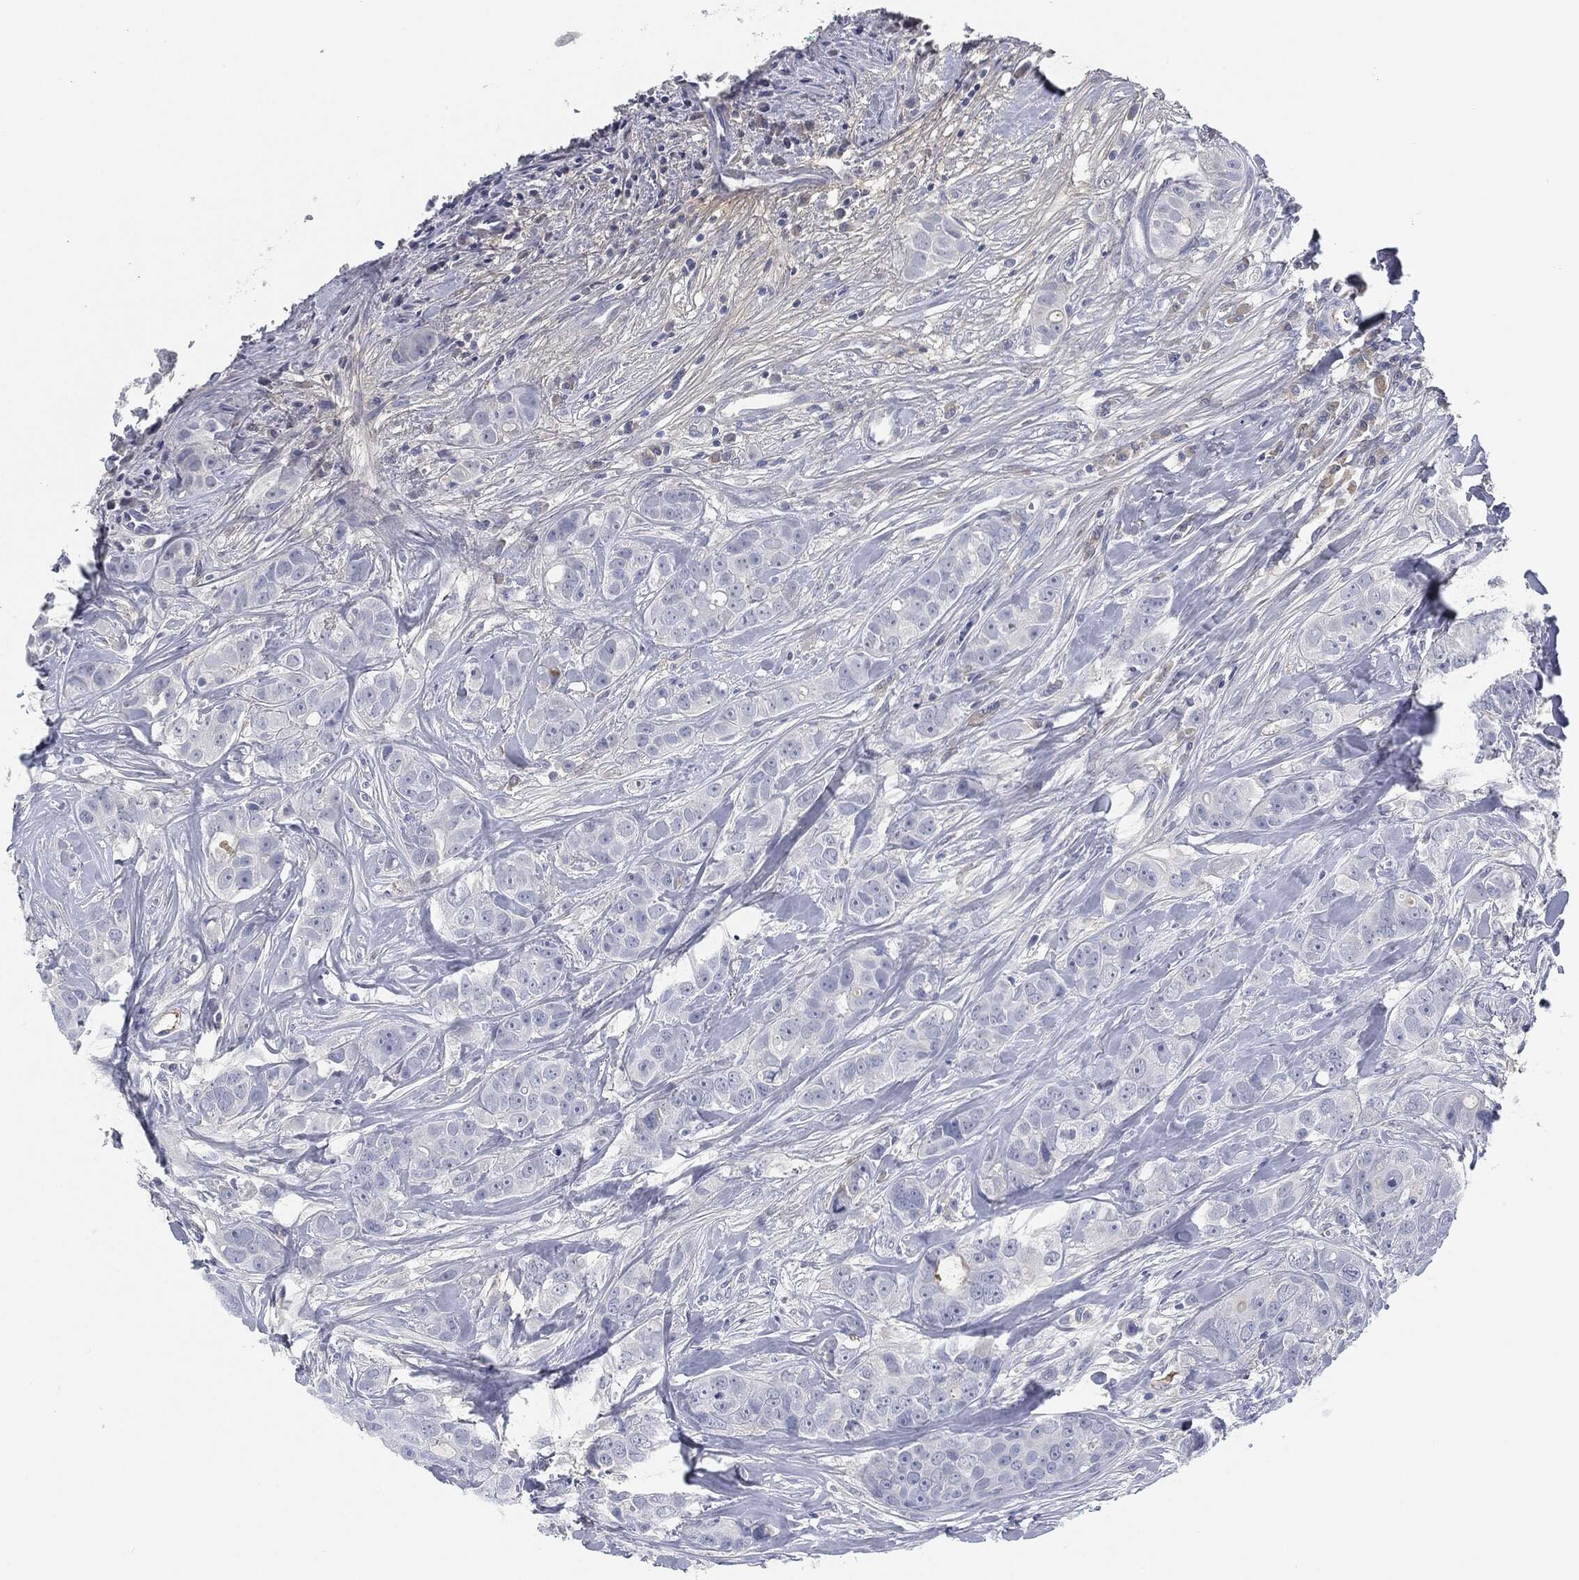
{"staining": {"intensity": "negative", "quantity": "none", "location": "none"}, "tissue": "breast cancer", "cell_type": "Tumor cells", "image_type": "cancer", "snomed": [{"axis": "morphology", "description": "Duct carcinoma"}, {"axis": "topography", "description": "Breast"}], "caption": "Tumor cells show no significant expression in breast invasive ductal carcinoma.", "gene": "MST1", "patient": {"sex": "female", "age": 43}}